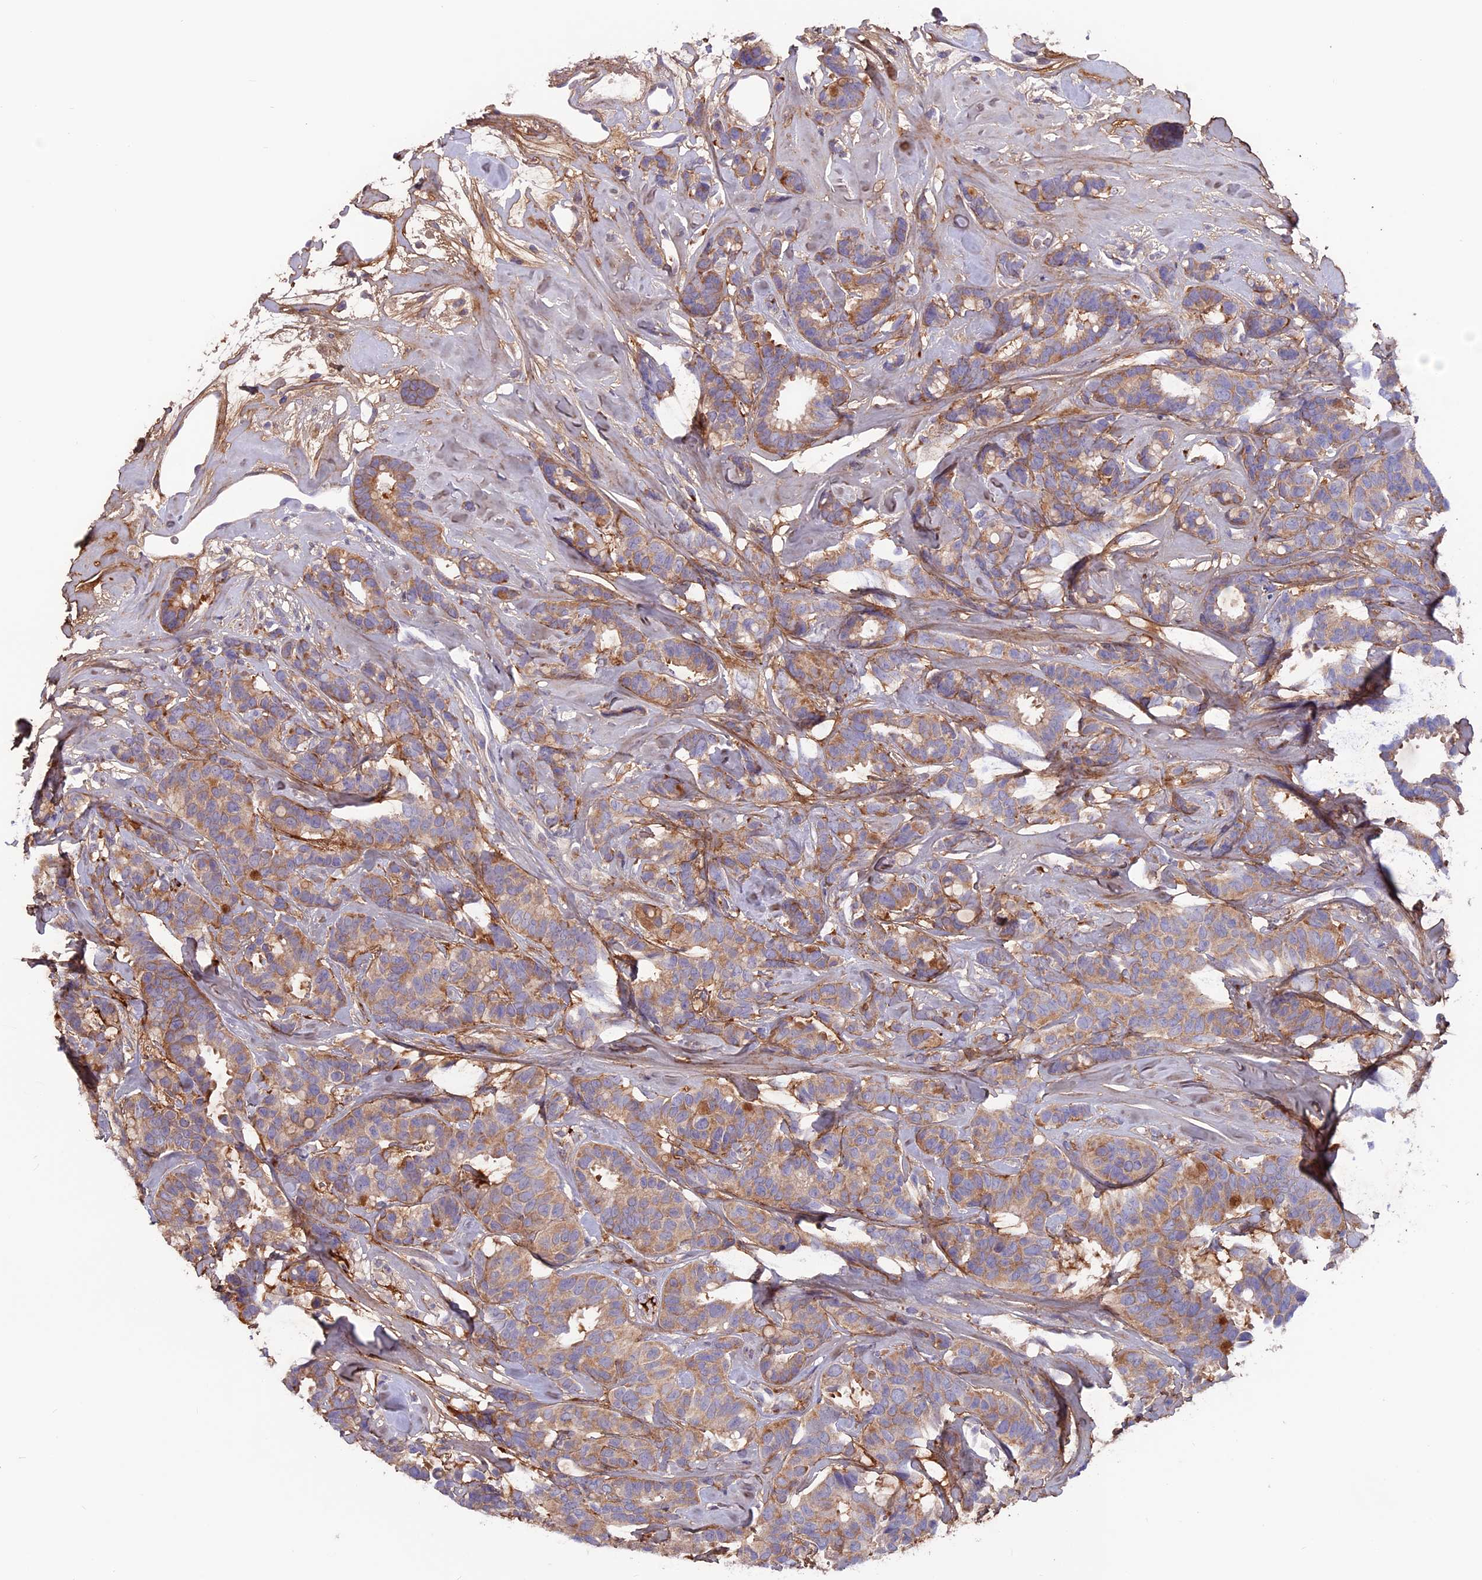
{"staining": {"intensity": "moderate", "quantity": "25%-75%", "location": "cytoplasmic/membranous"}, "tissue": "breast cancer", "cell_type": "Tumor cells", "image_type": "cancer", "snomed": [{"axis": "morphology", "description": "Duct carcinoma"}, {"axis": "topography", "description": "Breast"}], "caption": "Immunohistochemistry (IHC) micrograph of human breast cancer stained for a protein (brown), which shows medium levels of moderate cytoplasmic/membranous staining in about 25%-75% of tumor cells.", "gene": "COL4A3", "patient": {"sex": "female", "age": 87}}